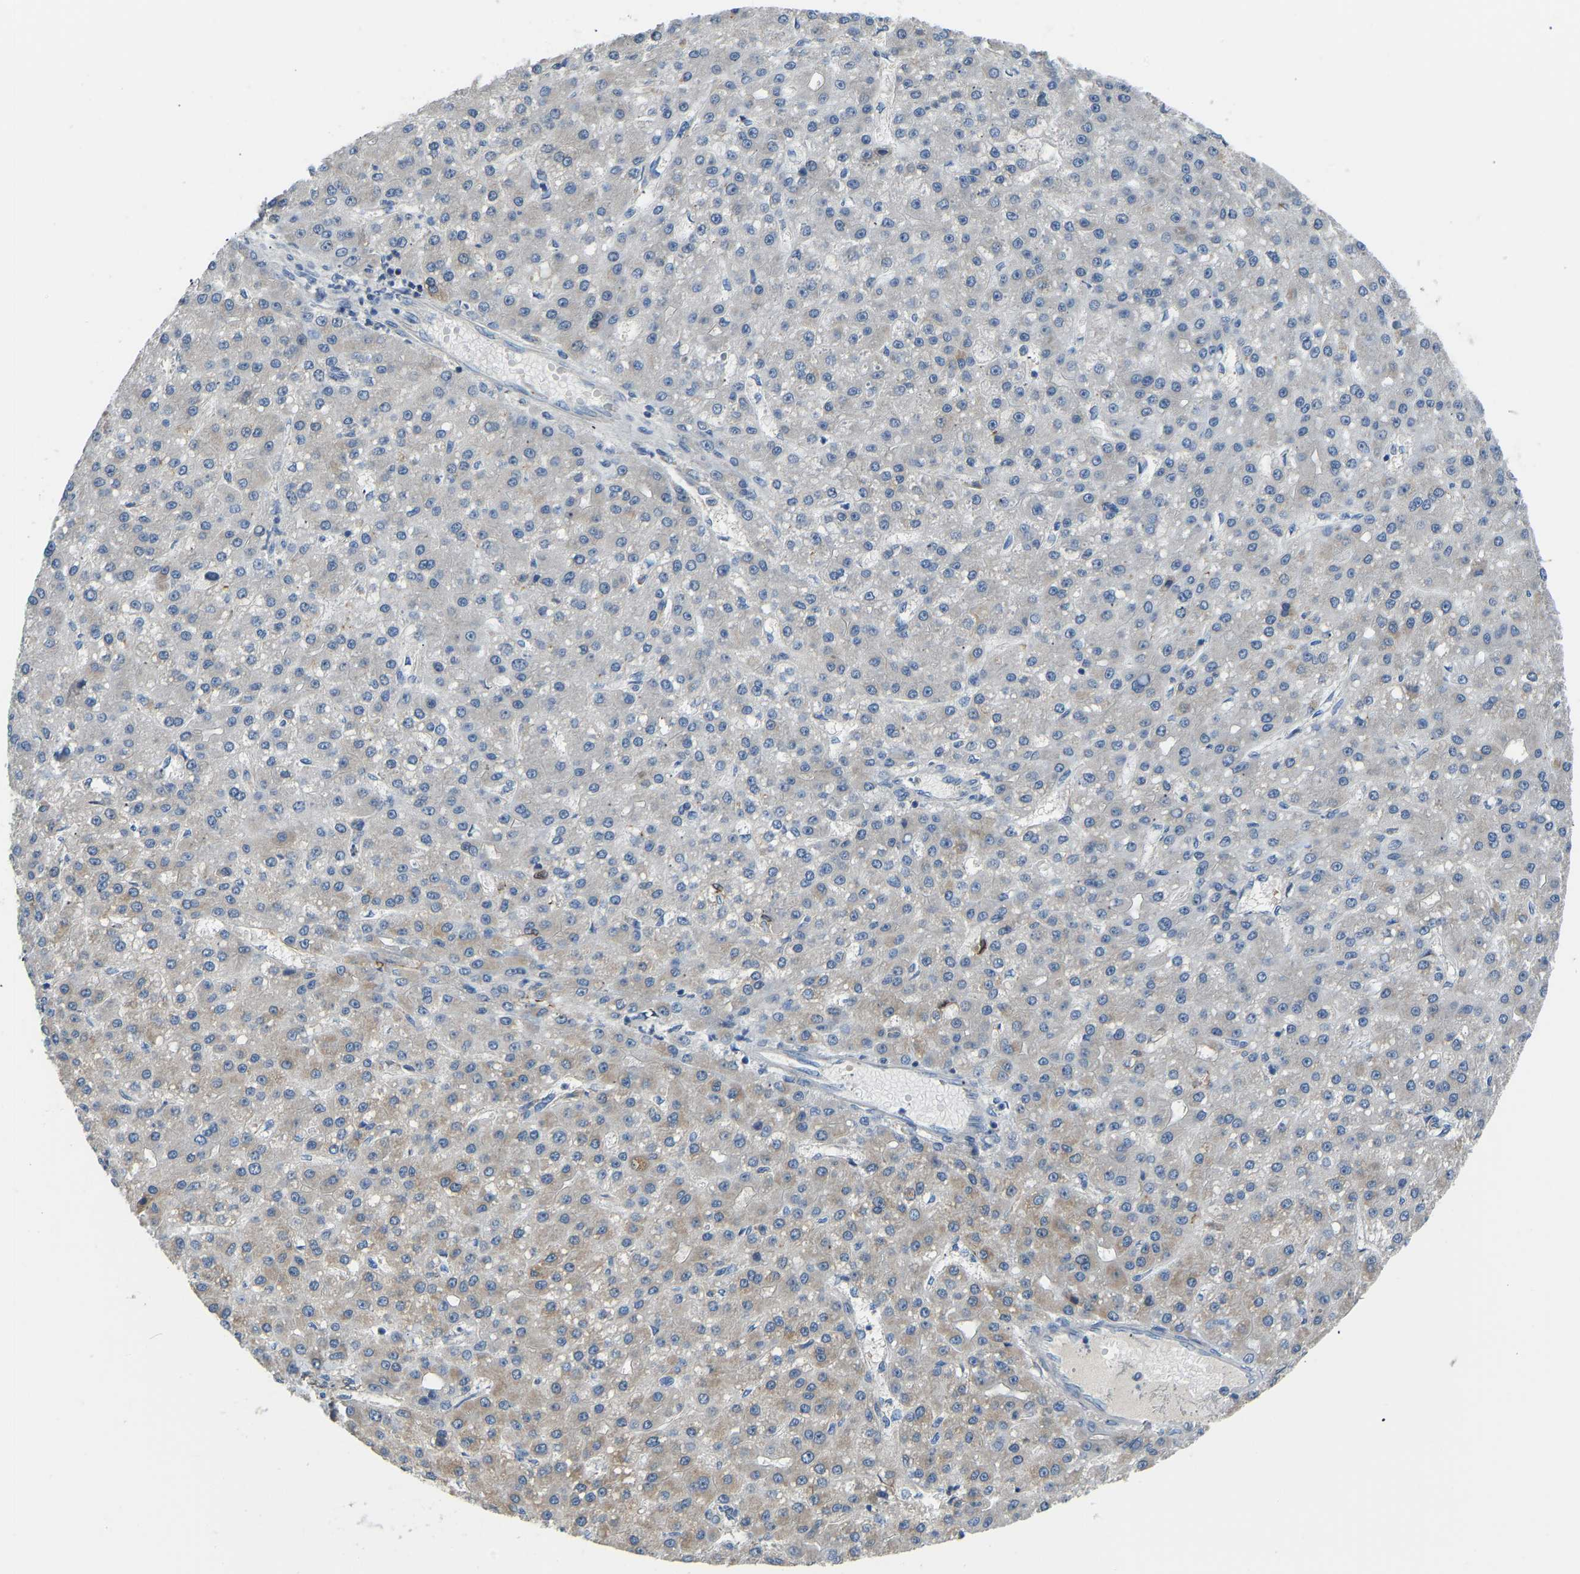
{"staining": {"intensity": "weak", "quantity": "<25%", "location": "cytoplasmic/membranous"}, "tissue": "liver cancer", "cell_type": "Tumor cells", "image_type": "cancer", "snomed": [{"axis": "morphology", "description": "Carcinoma, Hepatocellular, NOS"}, {"axis": "topography", "description": "Liver"}], "caption": "A histopathology image of human liver cancer is negative for staining in tumor cells.", "gene": "RBP1", "patient": {"sex": "male", "age": 67}}